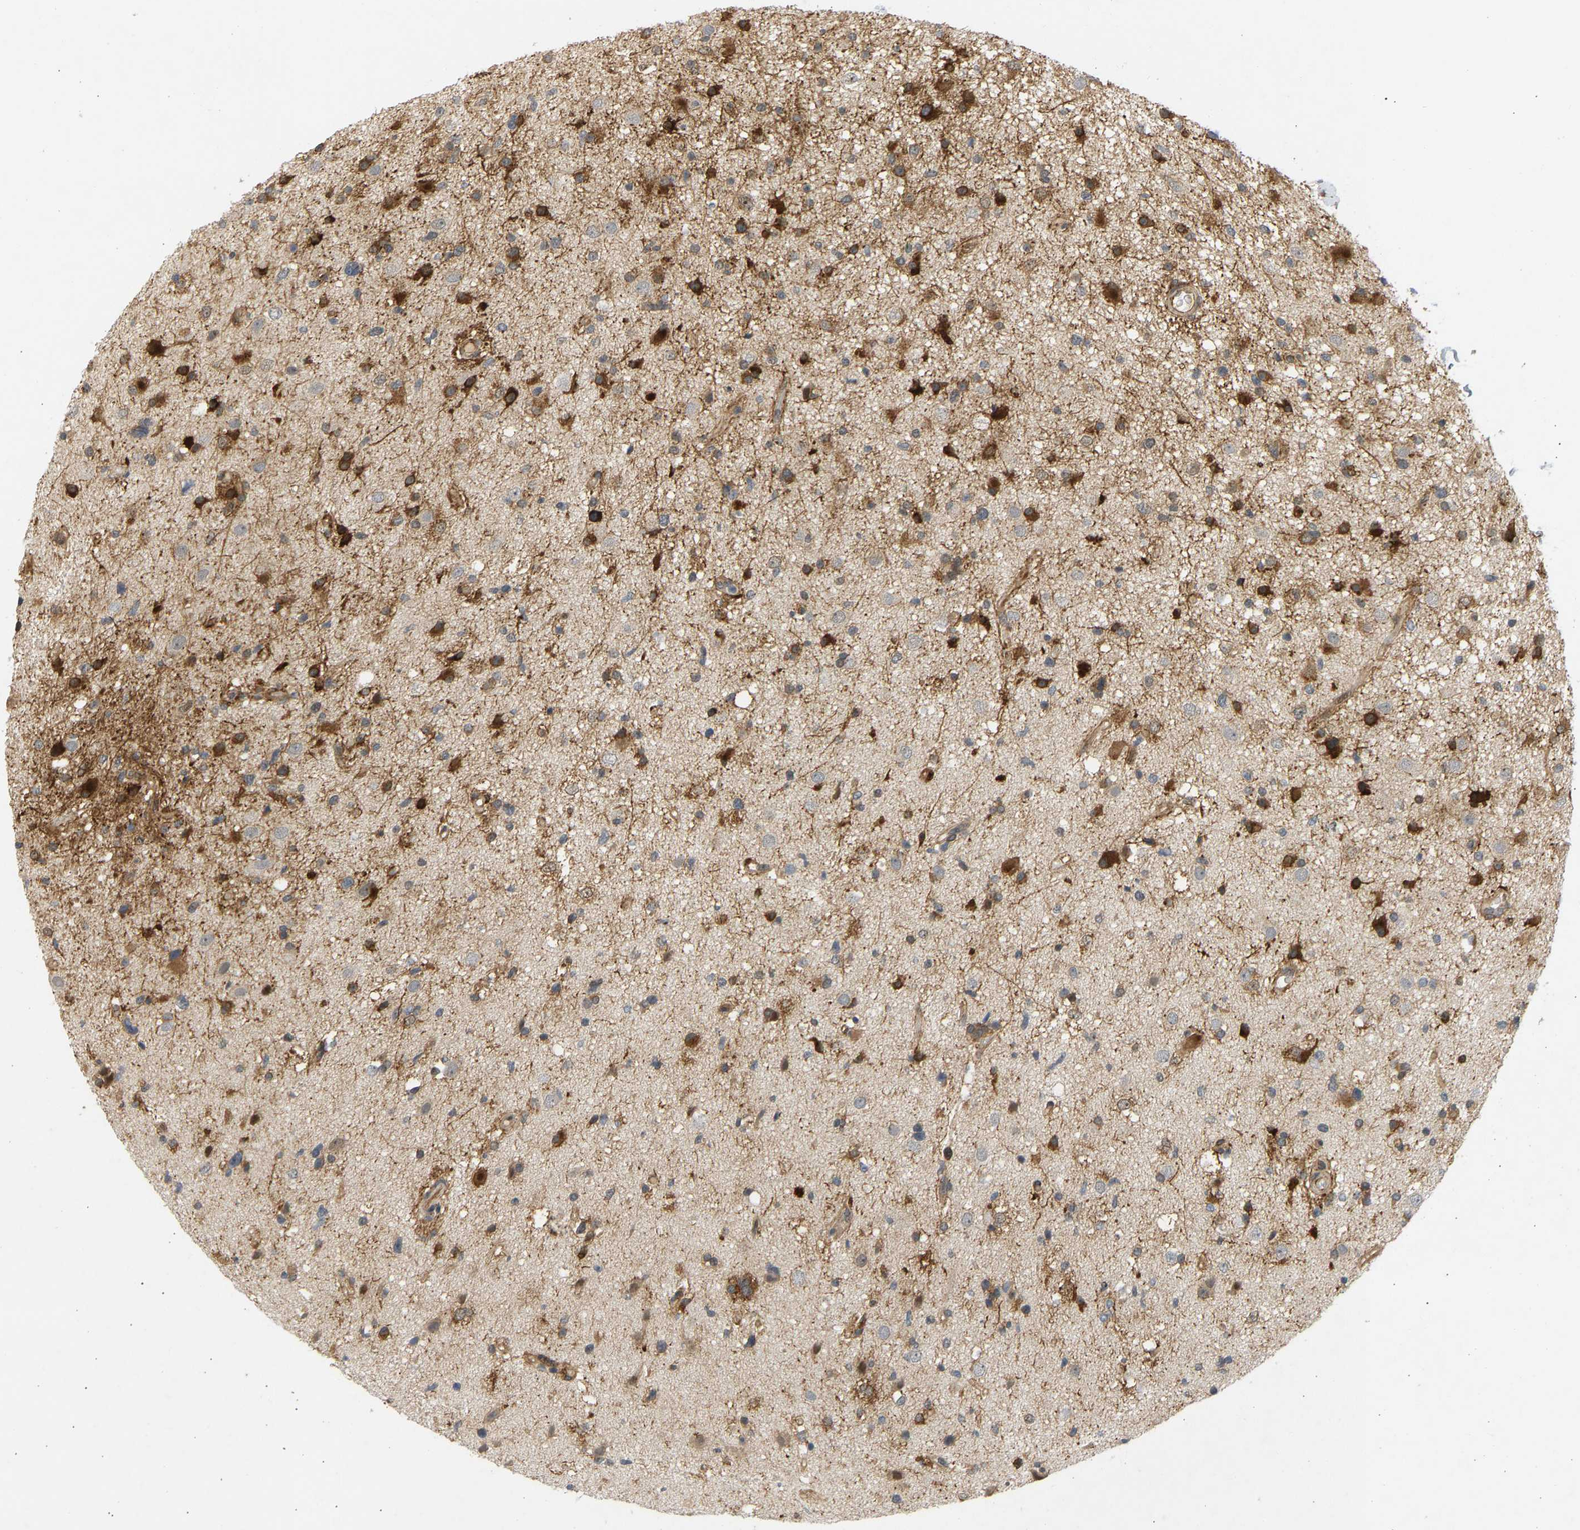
{"staining": {"intensity": "strong", "quantity": "25%-75%", "location": "cytoplasmic/membranous"}, "tissue": "glioma", "cell_type": "Tumor cells", "image_type": "cancer", "snomed": [{"axis": "morphology", "description": "Glioma, malignant, High grade"}, {"axis": "topography", "description": "Brain"}], "caption": "Immunohistochemistry histopathology image of neoplastic tissue: malignant glioma (high-grade) stained using immunohistochemistry (IHC) exhibits high levels of strong protein expression localized specifically in the cytoplasmic/membranous of tumor cells, appearing as a cytoplasmic/membranous brown color.", "gene": "BAG1", "patient": {"sex": "male", "age": 33}}